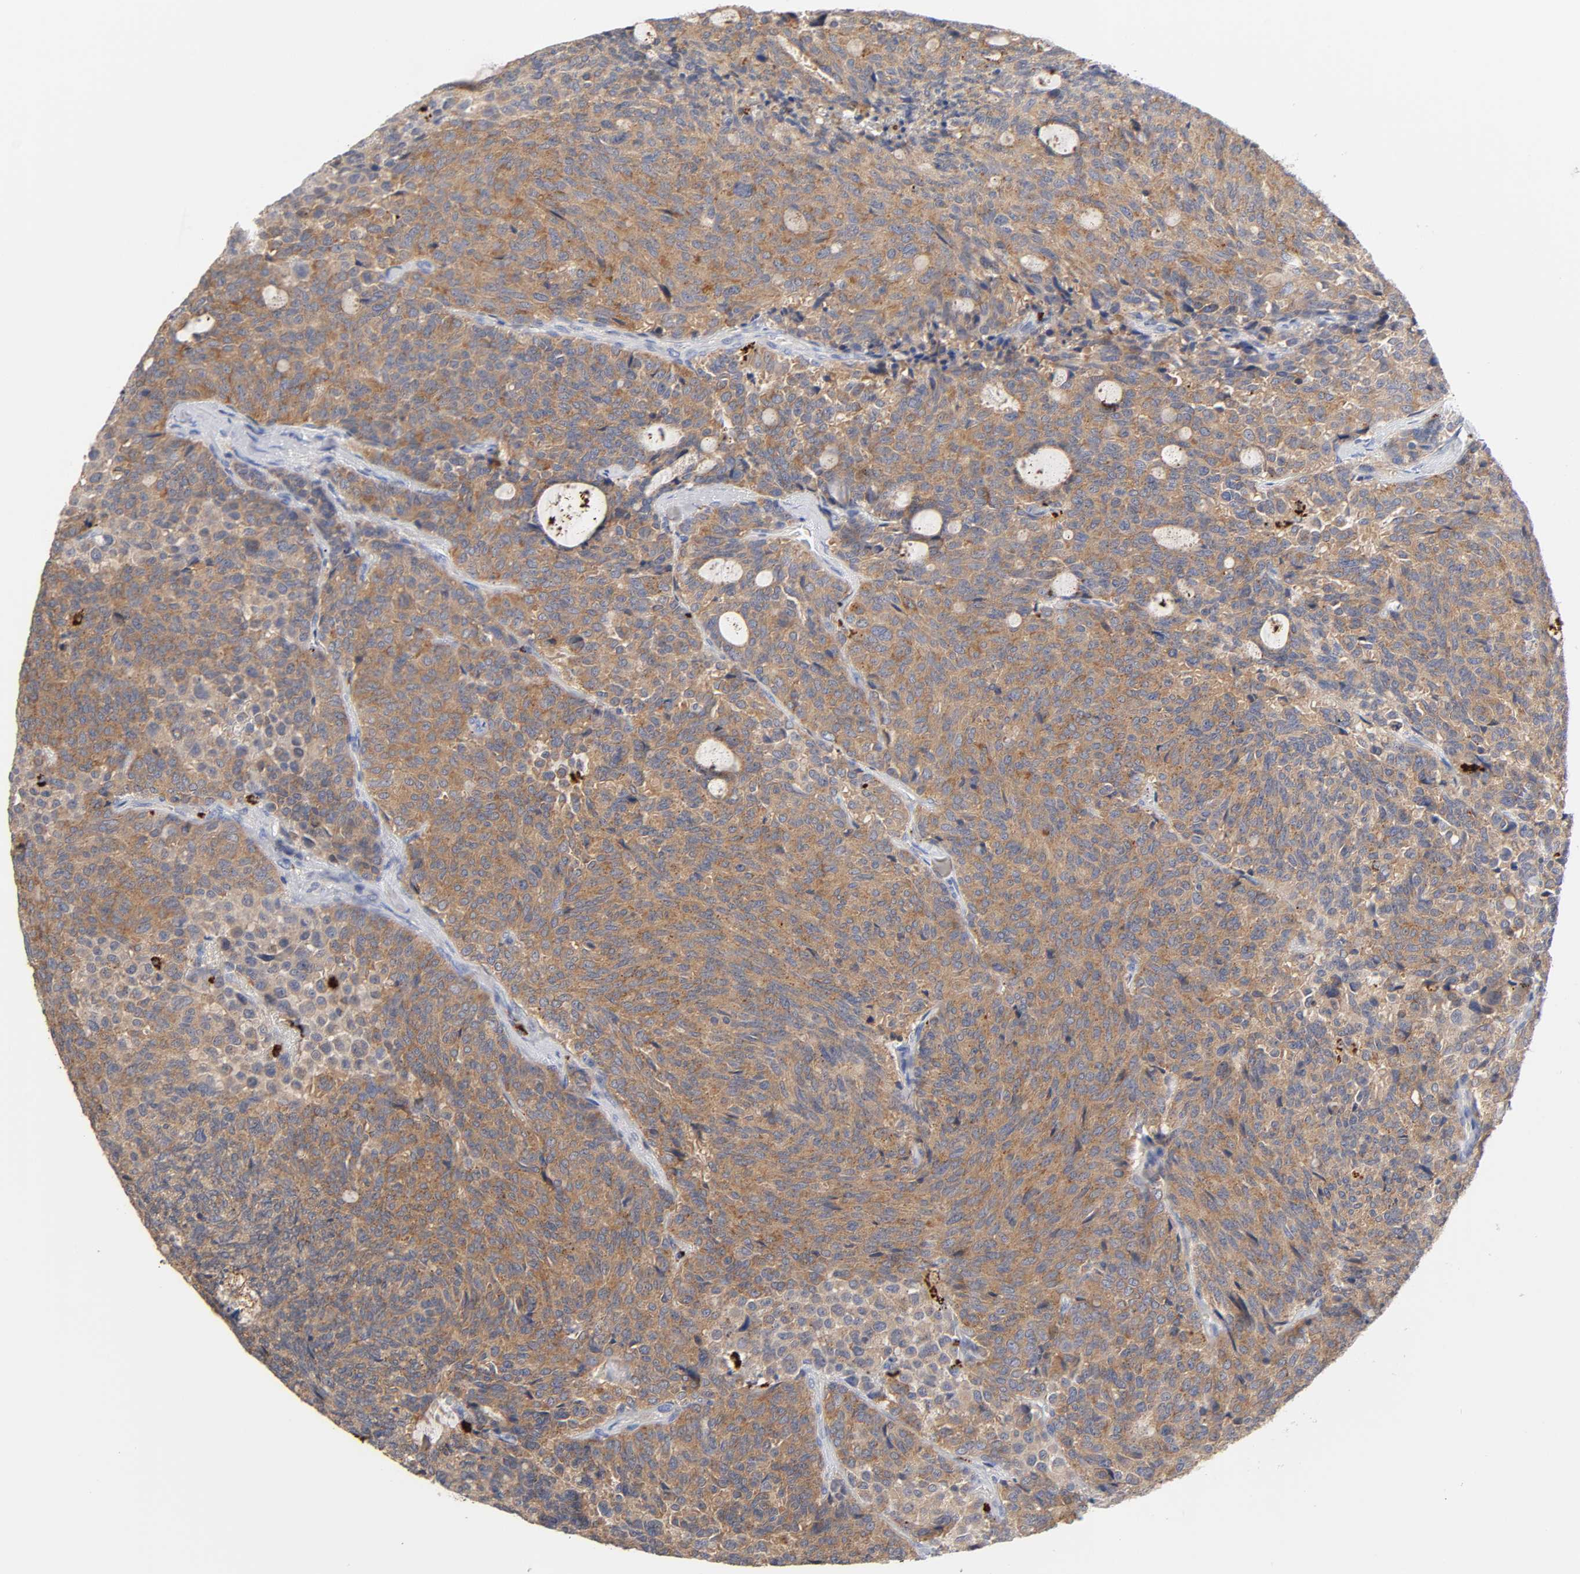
{"staining": {"intensity": "moderate", "quantity": ">75%", "location": "cytoplasmic/membranous"}, "tissue": "carcinoid", "cell_type": "Tumor cells", "image_type": "cancer", "snomed": [{"axis": "morphology", "description": "Carcinoid, malignant, NOS"}, {"axis": "topography", "description": "Pancreas"}], "caption": "Human carcinoid stained with a protein marker demonstrates moderate staining in tumor cells.", "gene": "C17orf75", "patient": {"sex": "female", "age": 54}}